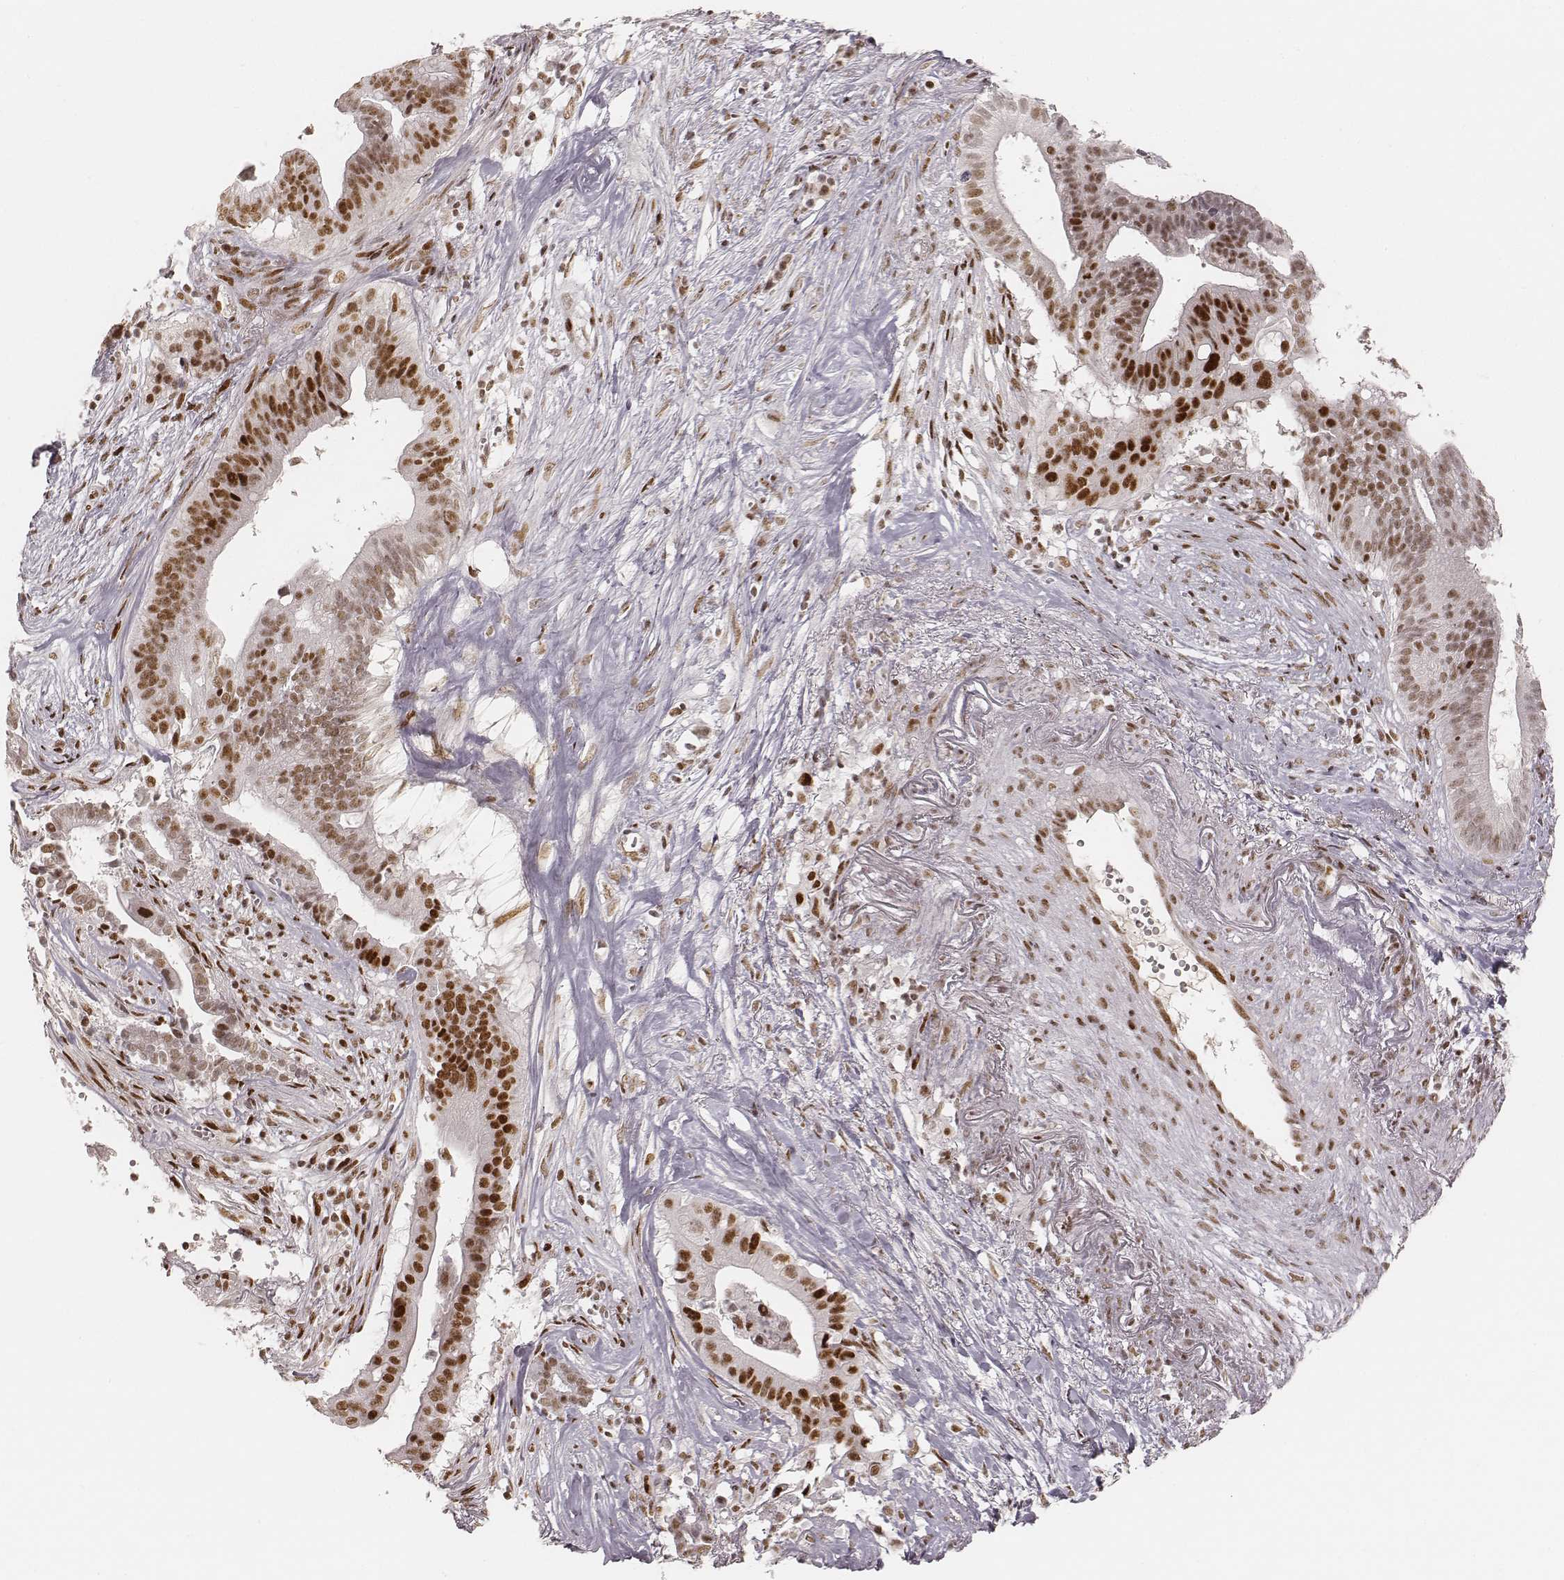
{"staining": {"intensity": "strong", "quantity": ">75%", "location": "nuclear"}, "tissue": "pancreatic cancer", "cell_type": "Tumor cells", "image_type": "cancer", "snomed": [{"axis": "morphology", "description": "Adenocarcinoma, NOS"}, {"axis": "topography", "description": "Pancreas"}], "caption": "Tumor cells demonstrate high levels of strong nuclear positivity in approximately >75% of cells in pancreatic cancer (adenocarcinoma).", "gene": "HNRNPC", "patient": {"sex": "male", "age": 61}}